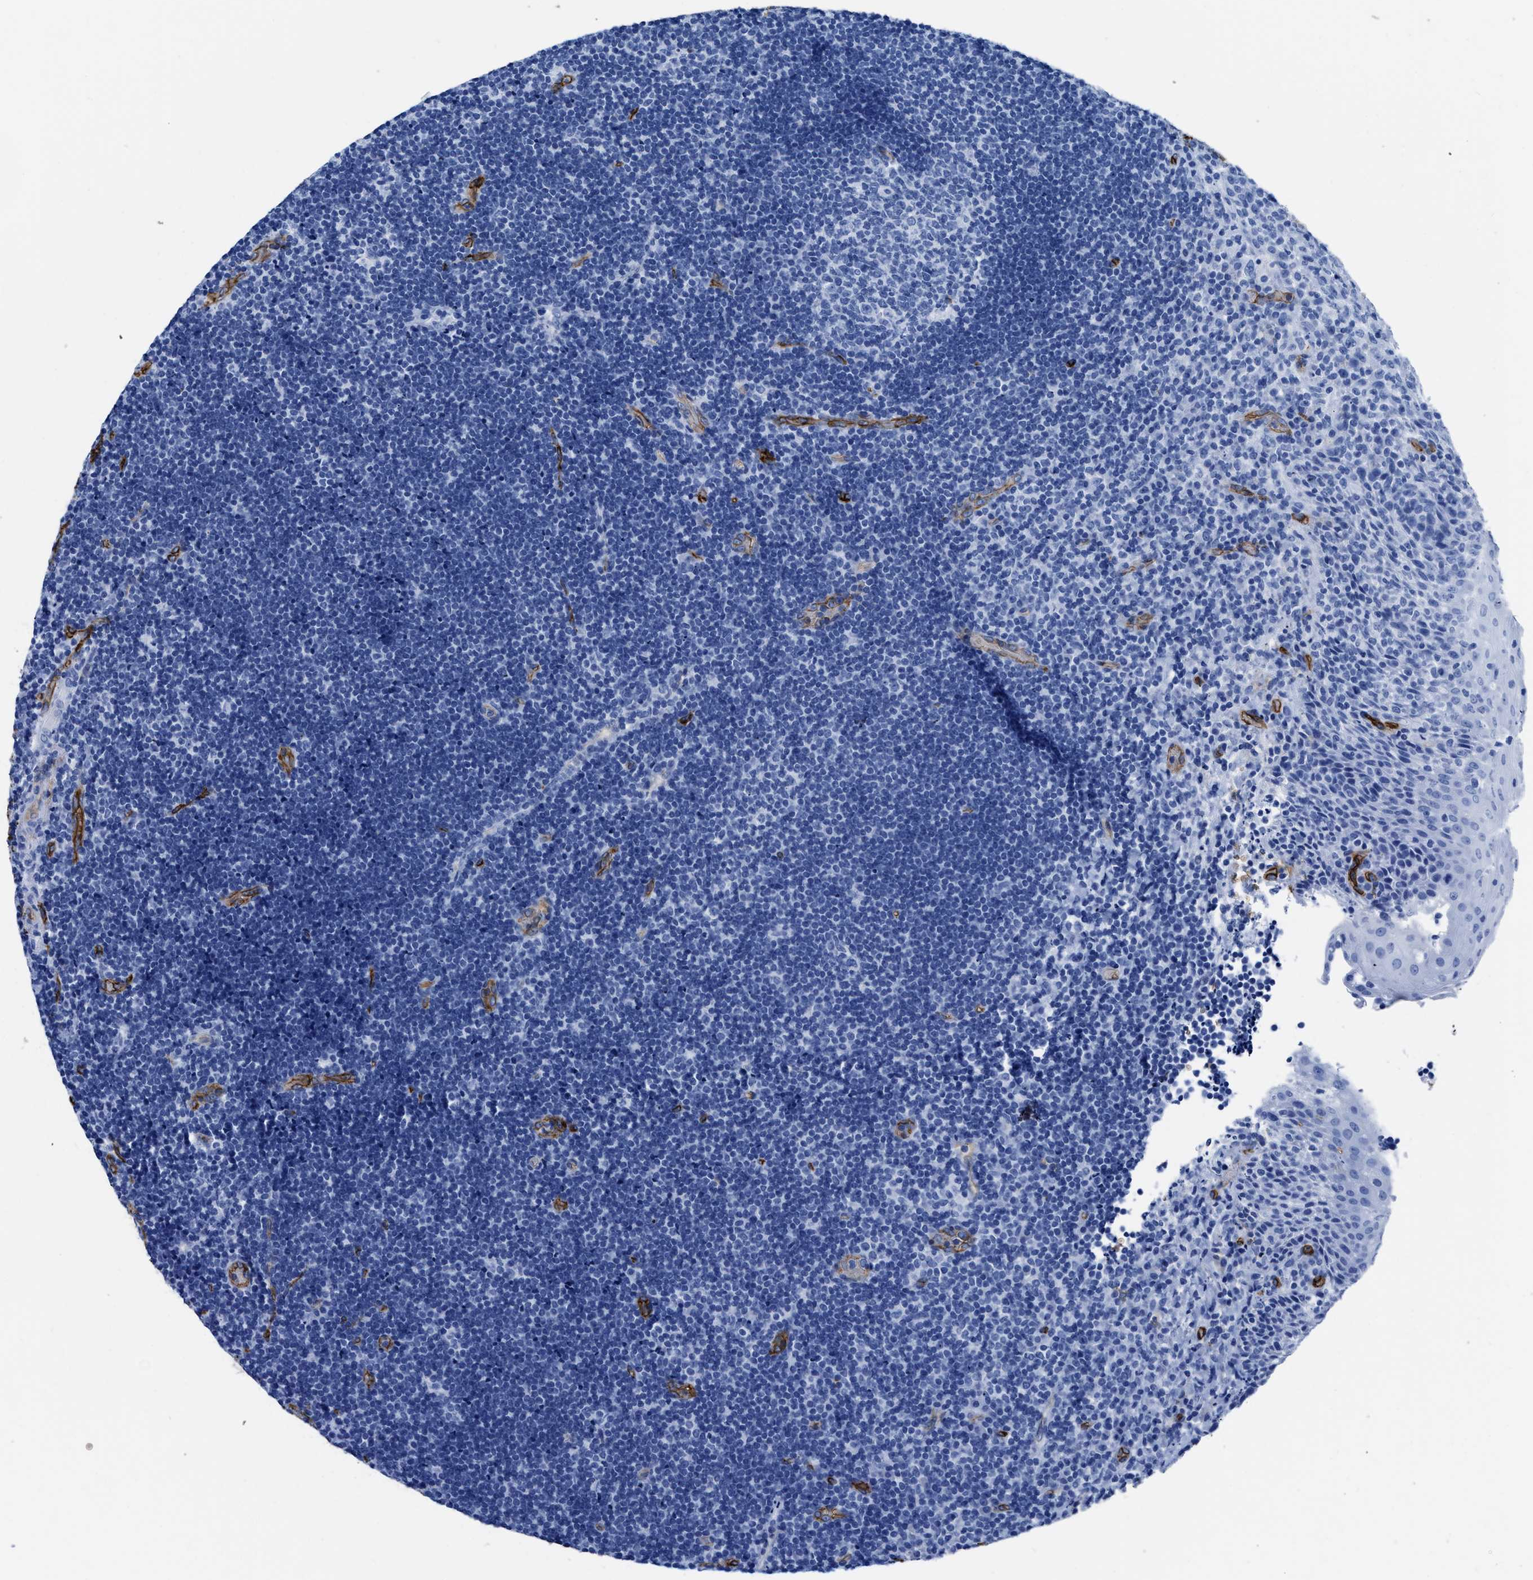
{"staining": {"intensity": "negative", "quantity": "none", "location": "none"}, "tissue": "lymphoma", "cell_type": "Tumor cells", "image_type": "cancer", "snomed": [{"axis": "morphology", "description": "Malignant lymphoma, non-Hodgkin's type, High grade"}, {"axis": "topography", "description": "Tonsil"}], "caption": "Immunohistochemical staining of human lymphoma displays no significant staining in tumor cells.", "gene": "AQP1", "patient": {"sex": "female", "age": 36}}